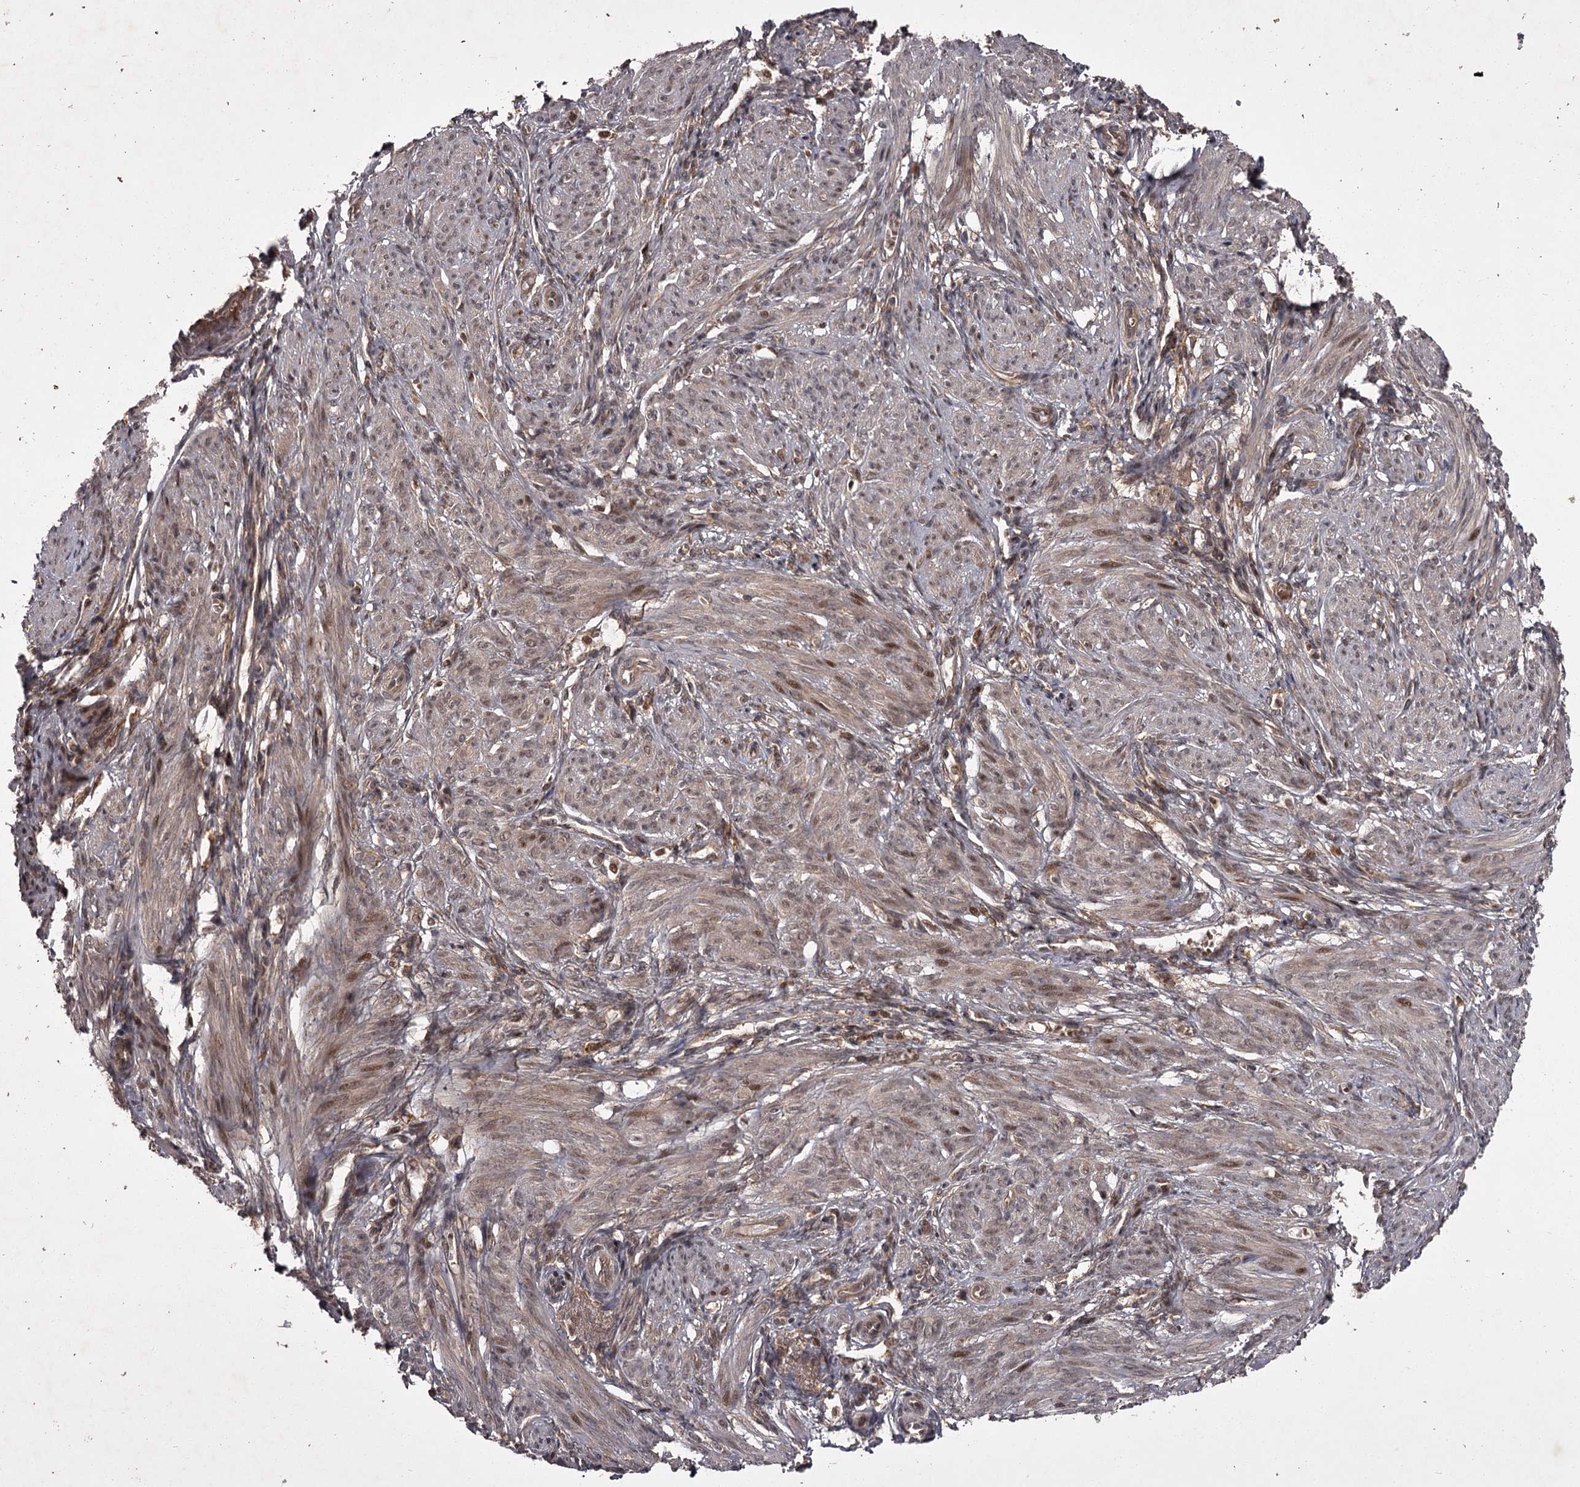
{"staining": {"intensity": "moderate", "quantity": "25%-75%", "location": "cytoplasmic/membranous,nuclear"}, "tissue": "smooth muscle", "cell_type": "Smooth muscle cells", "image_type": "normal", "snomed": [{"axis": "morphology", "description": "Normal tissue, NOS"}, {"axis": "topography", "description": "Smooth muscle"}], "caption": "Immunohistochemistry histopathology image of unremarkable smooth muscle: human smooth muscle stained using immunohistochemistry (IHC) reveals medium levels of moderate protein expression localized specifically in the cytoplasmic/membranous,nuclear of smooth muscle cells, appearing as a cytoplasmic/membranous,nuclear brown color.", "gene": "TBC1D23", "patient": {"sex": "female", "age": 39}}